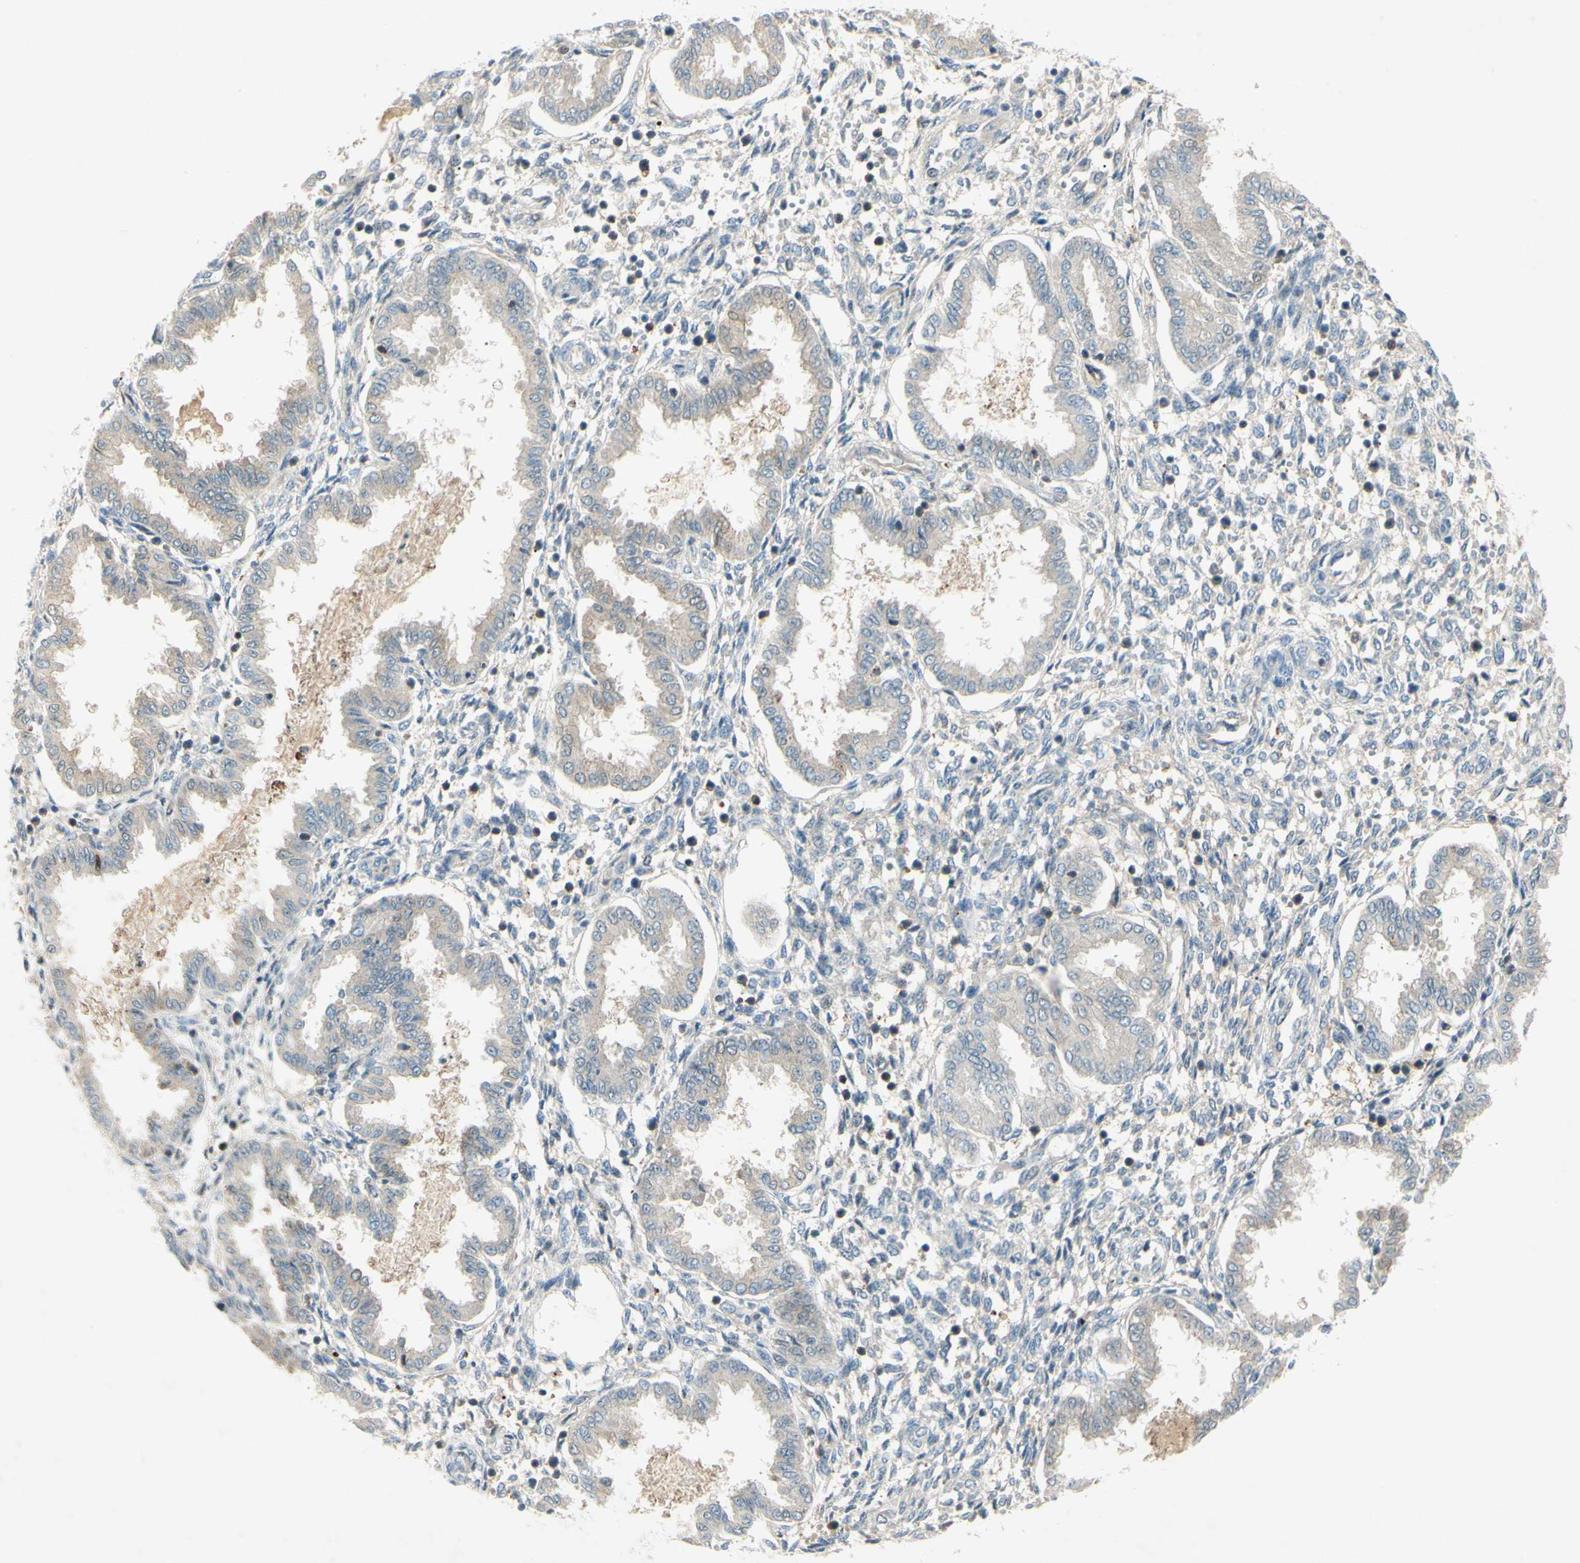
{"staining": {"intensity": "moderate", "quantity": "<25%", "location": "cytoplasmic/membranous"}, "tissue": "endometrium", "cell_type": "Cells in endometrial stroma", "image_type": "normal", "snomed": [{"axis": "morphology", "description": "Normal tissue, NOS"}, {"axis": "topography", "description": "Endometrium"}], "caption": "Protein staining reveals moderate cytoplasmic/membranous staining in about <25% of cells in endometrial stroma in unremarkable endometrium. Nuclei are stained in blue.", "gene": "C1orf159", "patient": {"sex": "female", "age": 33}}